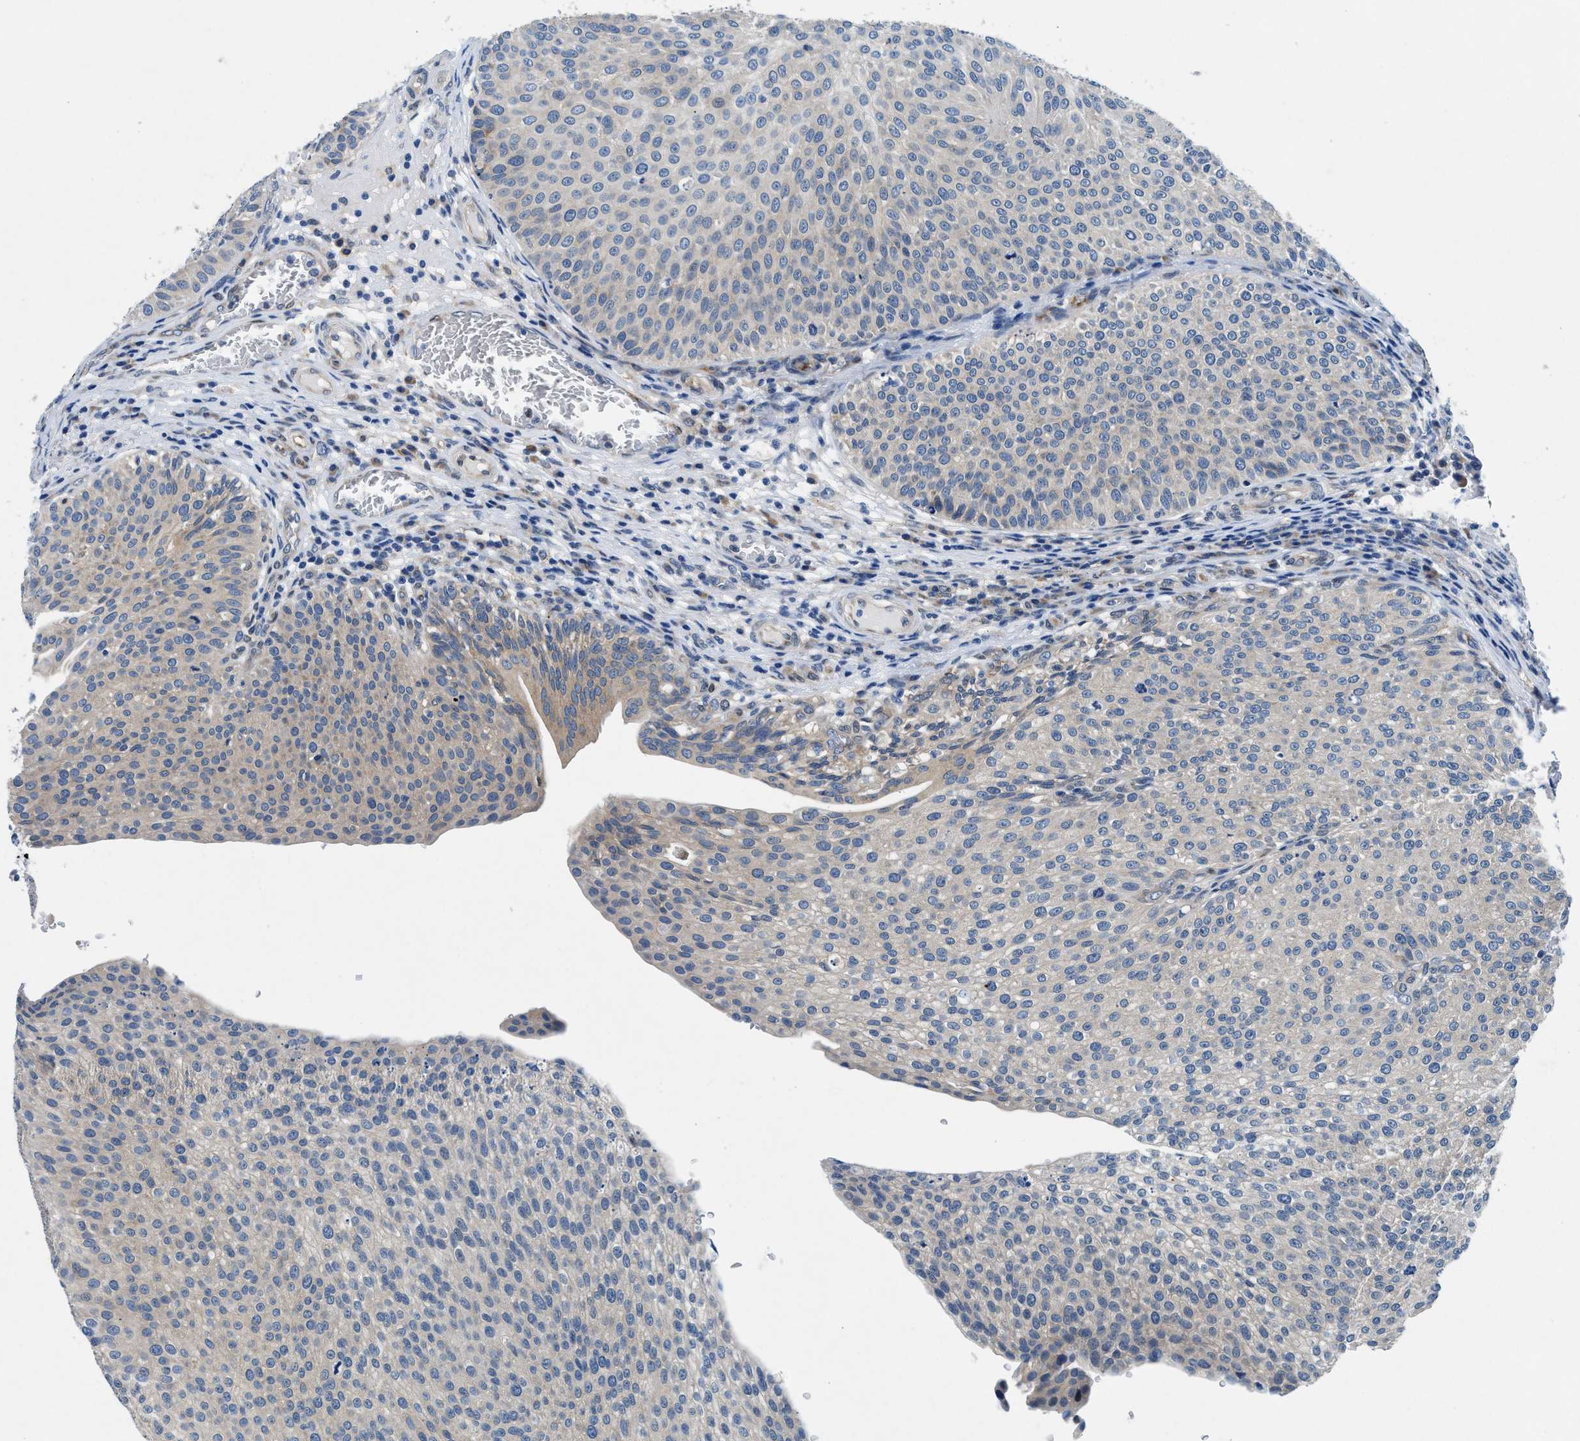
{"staining": {"intensity": "weak", "quantity": "<25%", "location": "cytoplasmic/membranous"}, "tissue": "urothelial cancer", "cell_type": "Tumor cells", "image_type": "cancer", "snomed": [{"axis": "morphology", "description": "Urothelial carcinoma, Low grade"}, {"axis": "topography", "description": "Smooth muscle"}, {"axis": "topography", "description": "Urinary bladder"}], "caption": "DAB immunohistochemical staining of human urothelial cancer demonstrates no significant staining in tumor cells.", "gene": "COPS2", "patient": {"sex": "male", "age": 60}}